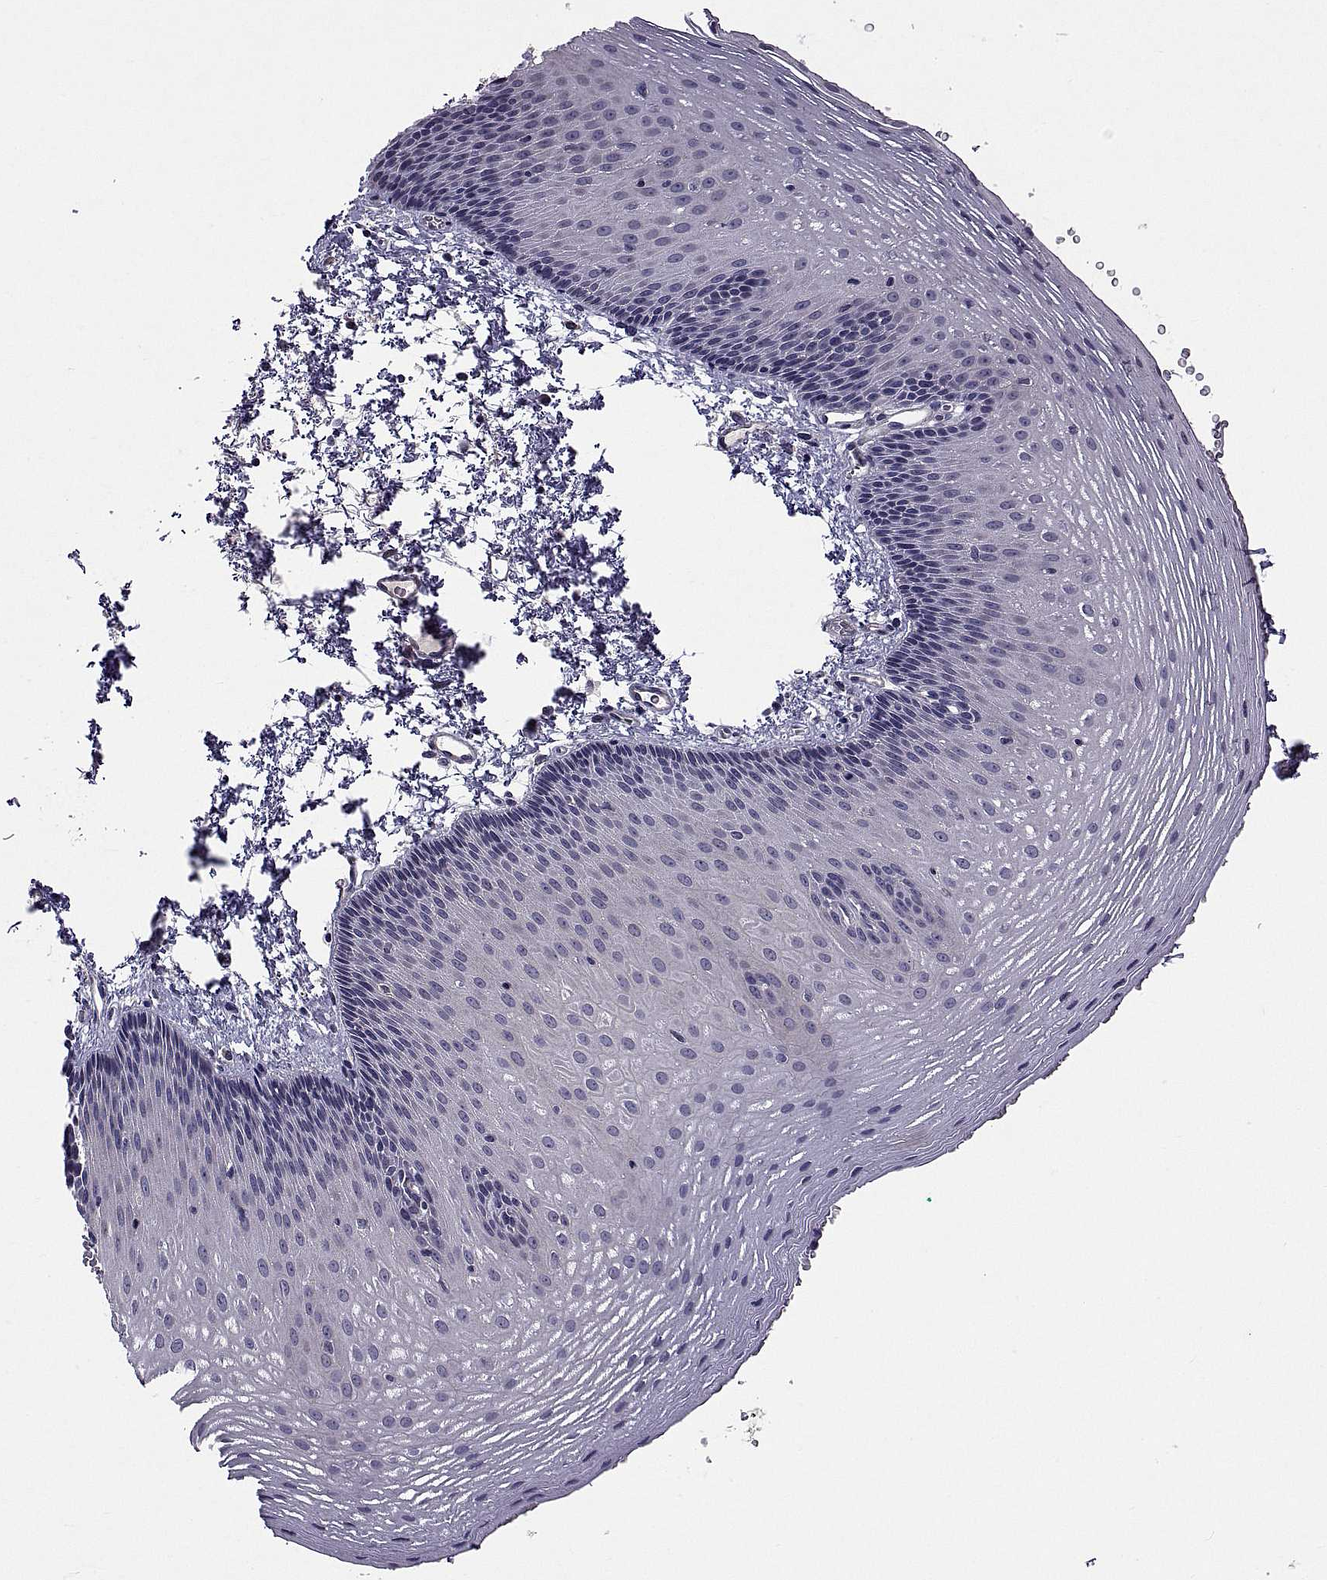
{"staining": {"intensity": "negative", "quantity": "none", "location": "none"}, "tissue": "esophagus", "cell_type": "Squamous epithelial cells", "image_type": "normal", "snomed": [{"axis": "morphology", "description": "Normal tissue, NOS"}, {"axis": "topography", "description": "Esophagus"}], "caption": "Image shows no protein positivity in squamous epithelial cells of normal esophagus.", "gene": "NPTX2", "patient": {"sex": "male", "age": 76}}